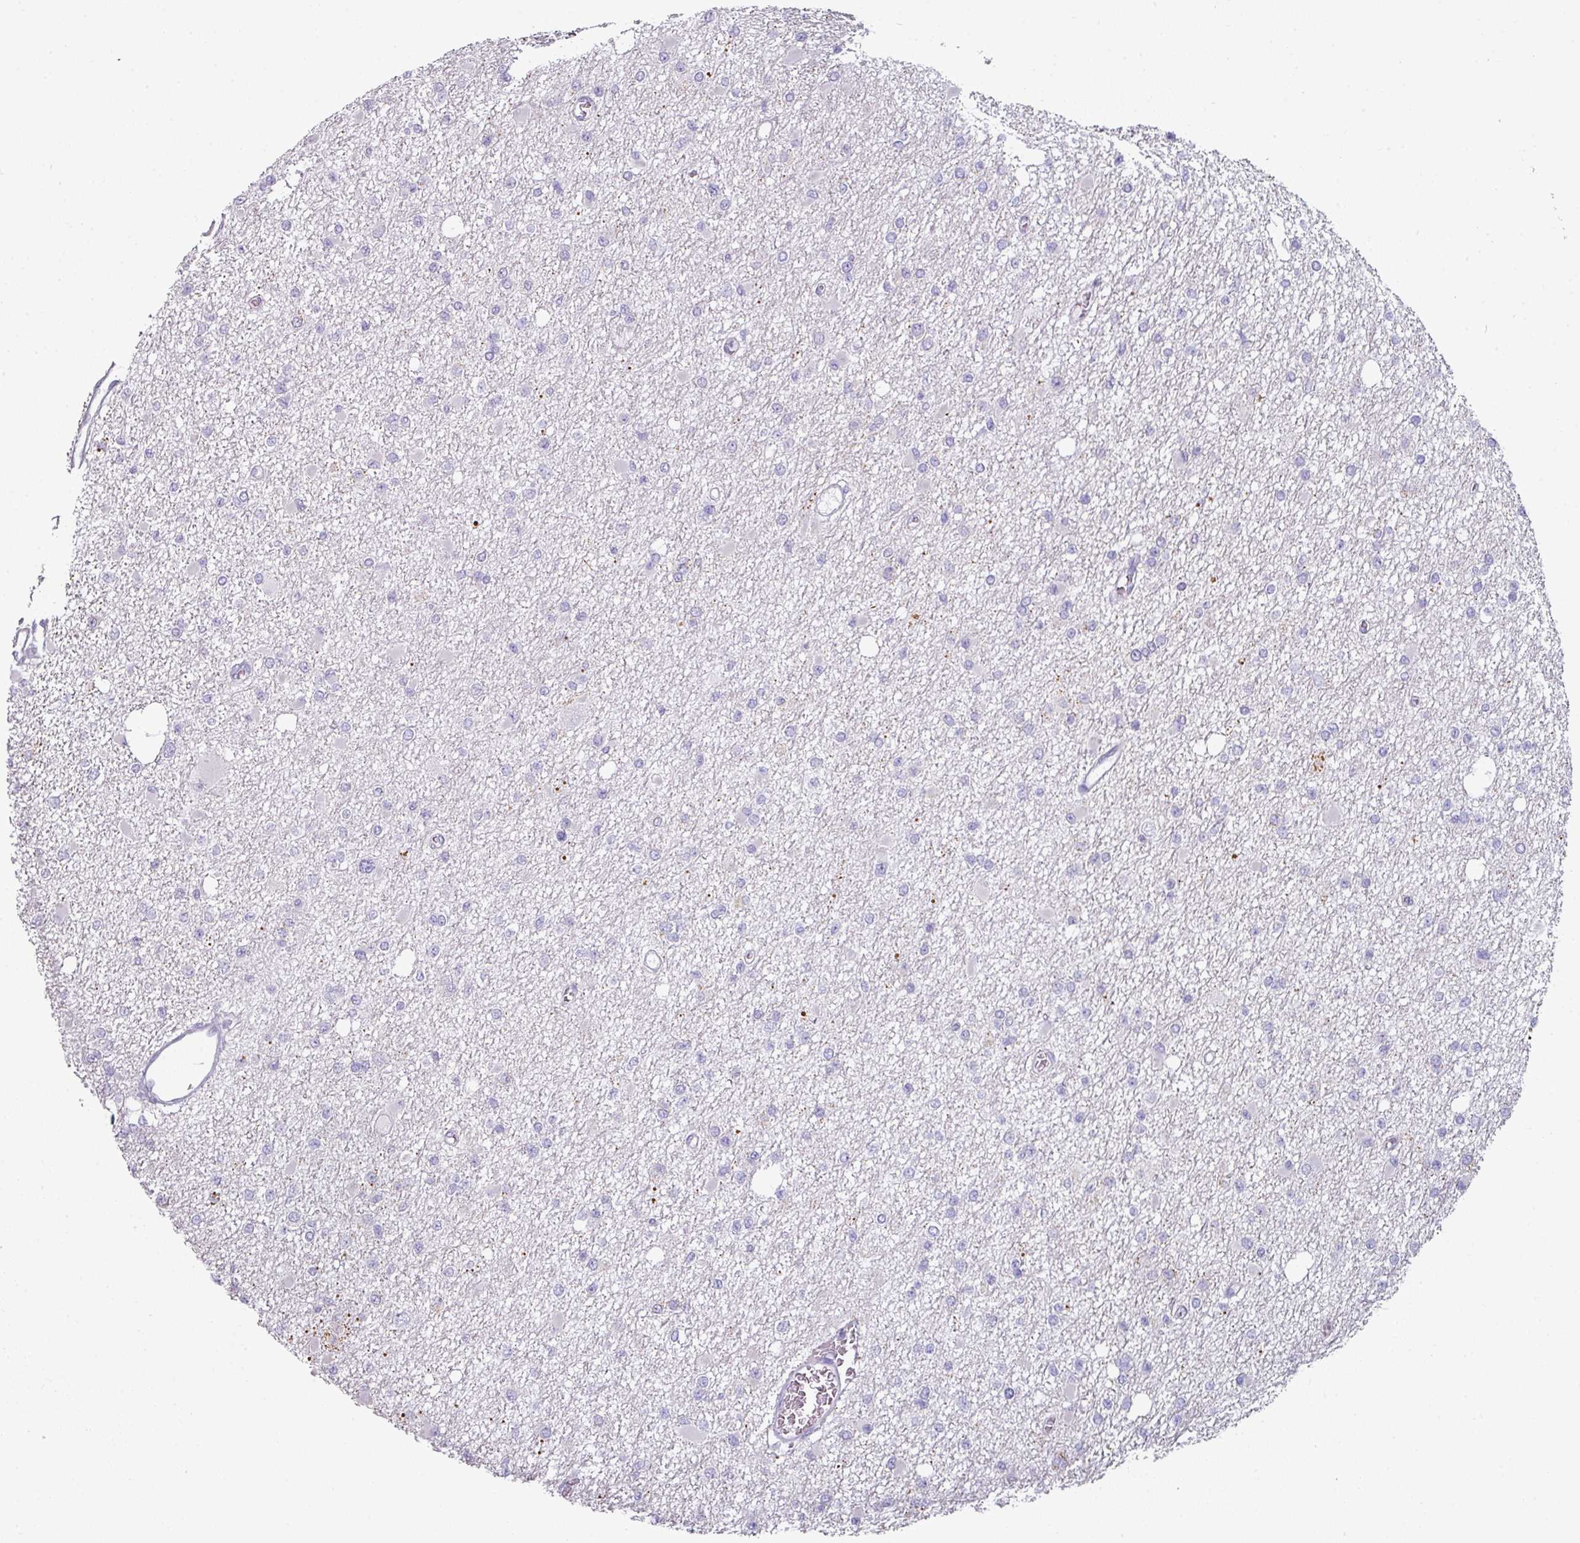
{"staining": {"intensity": "negative", "quantity": "none", "location": "none"}, "tissue": "glioma", "cell_type": "Tumor cells", "image_type": "cancer", "snomed": [{"axis": "morphology", "description": "Glioma, malignant, Low grade"}, {"axis": "topography", "description": "Brain"}], "caption": "An IHC histopathology image of glioma is shown. There is no staining in tumor cells of glioma.", "gene": "SLC17A7", "patient": {"sex": "female", "age": 22}}